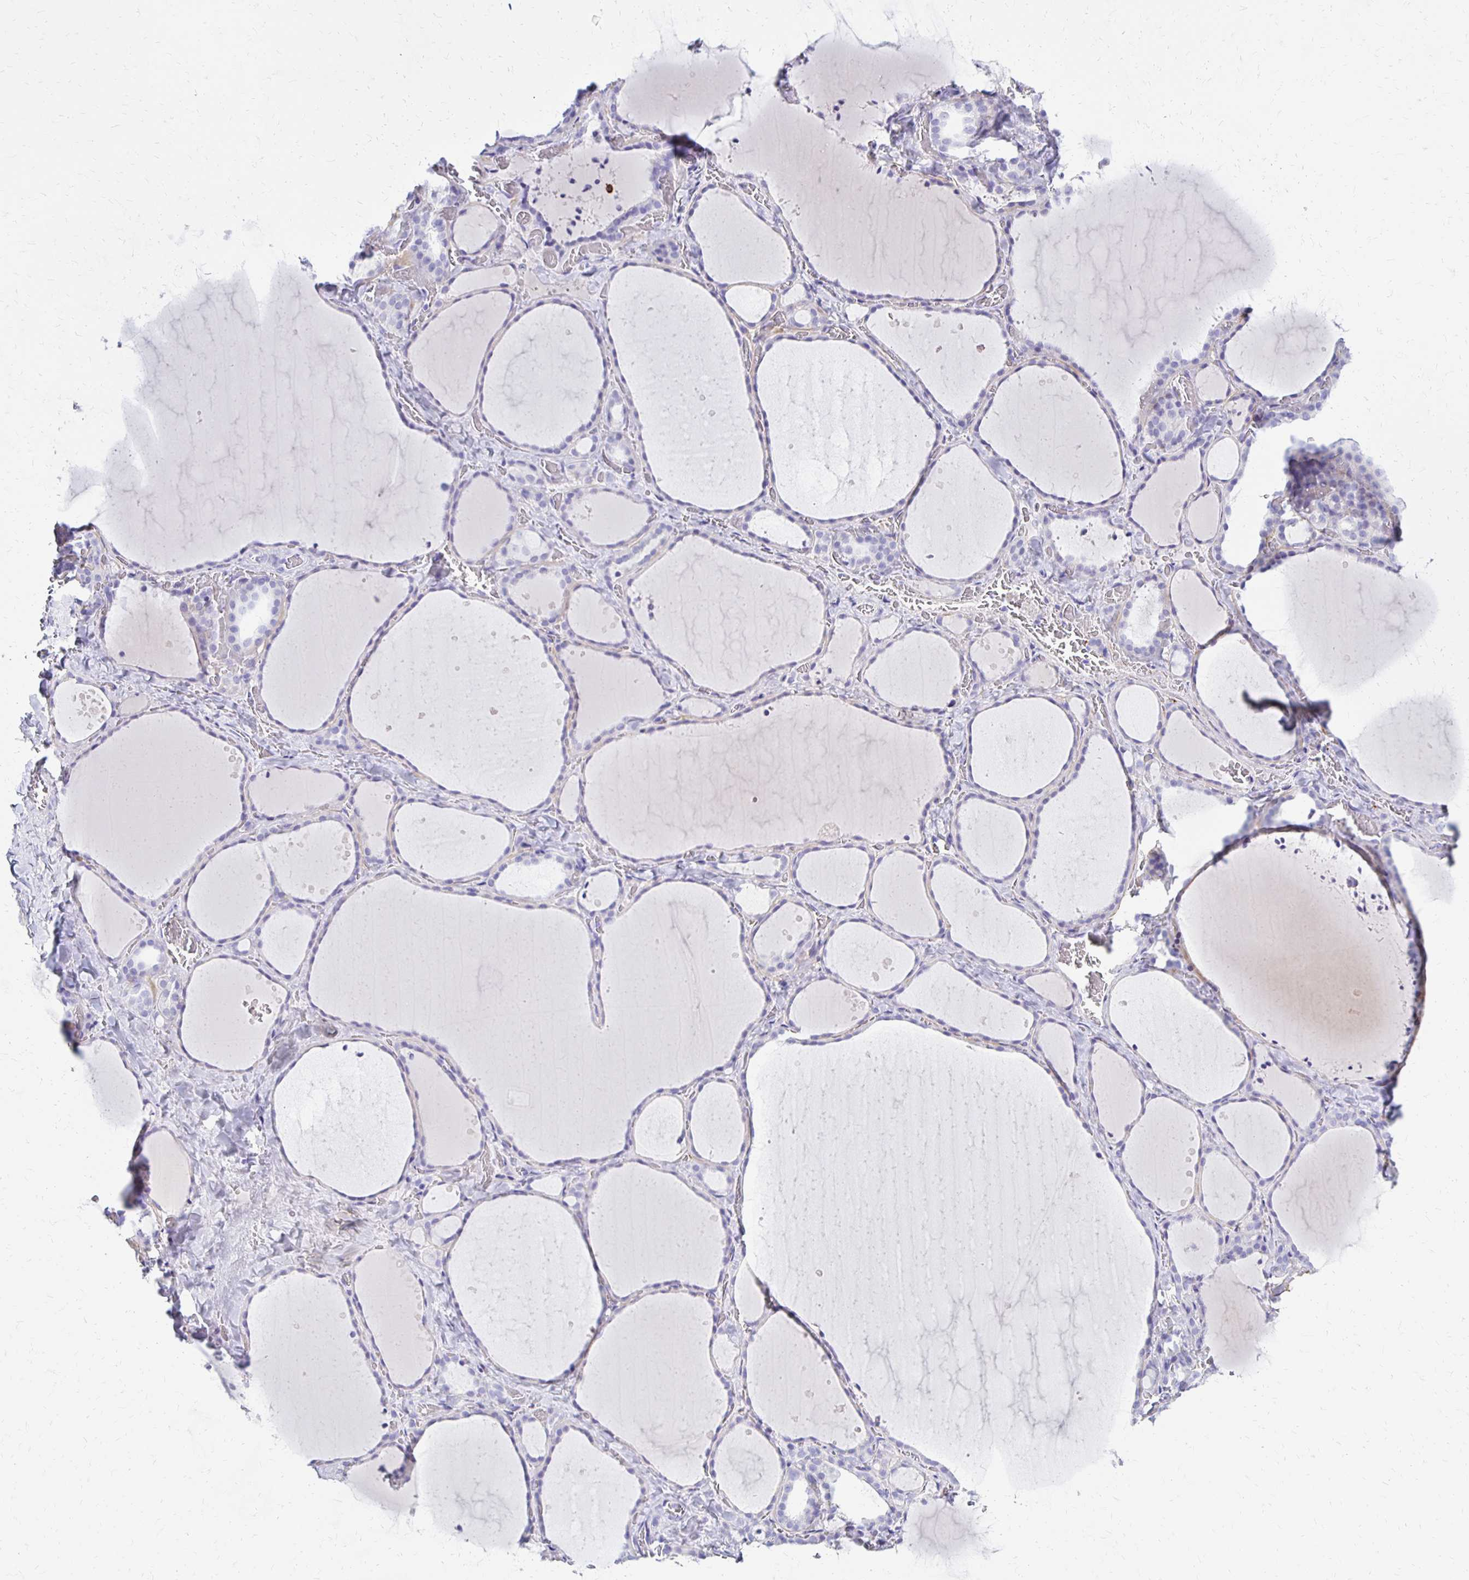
{"staining": {"intensity": "negative", "quantity": "none", "location": "none"}, "tissue": "thyroid gland", "cell_type": "Glandular cells", "image_type": "normal", "snomed": [{"axis": "morphology", "description": "Normal tissue, NOS"}, {"axis": "topography", "description": "Thyroid gland"}], "caption": "A high-resolution histopathology image shows IHC staining of normal thyroid gland, which shows no significant positivity in glandular cells.", "gene": "FNTB", "patient": {"sex": "female", "age": 36}}